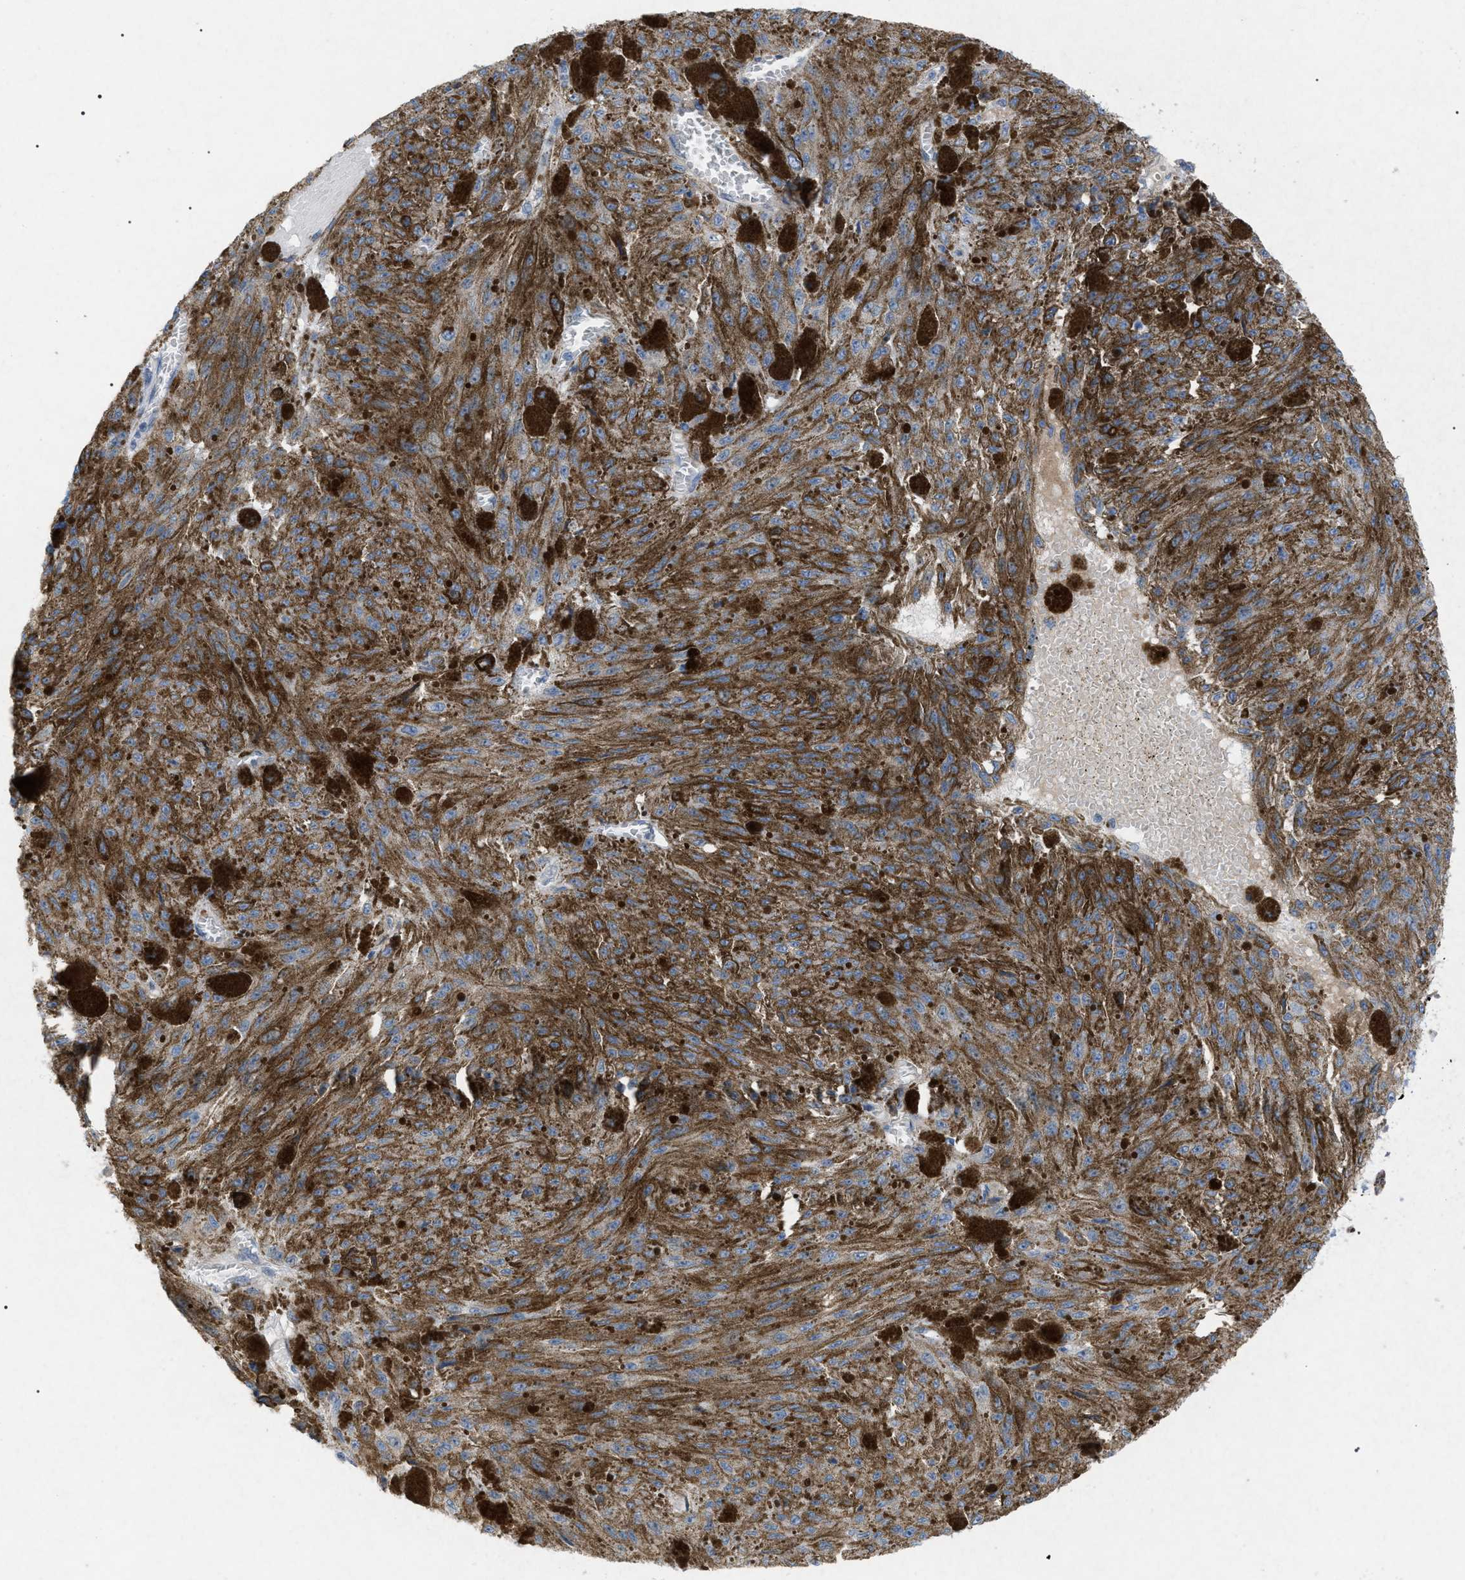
{"staining": {"intensity": "moderate", "quantity": ">75%", "location": "cytoplasmic/membranous"}, "tissue": "melanoma", "cell_type": "Tumor cells", "image_type": "cancer", "snomed": [{"axis": "morphology", "description": "Malignant melanoma, NOS"}, {"axis": "topography", "description": "Other"}], "caption": "DAB (3,3'-diaminobenzidine) immunohistochemical staining of melanoma shows moderate cytoplasmic/membranous protein expression in approximately >75% of tumor cells.", "gene": "ADAMTS1", "patient": {"sex": "male", "age": 79}}